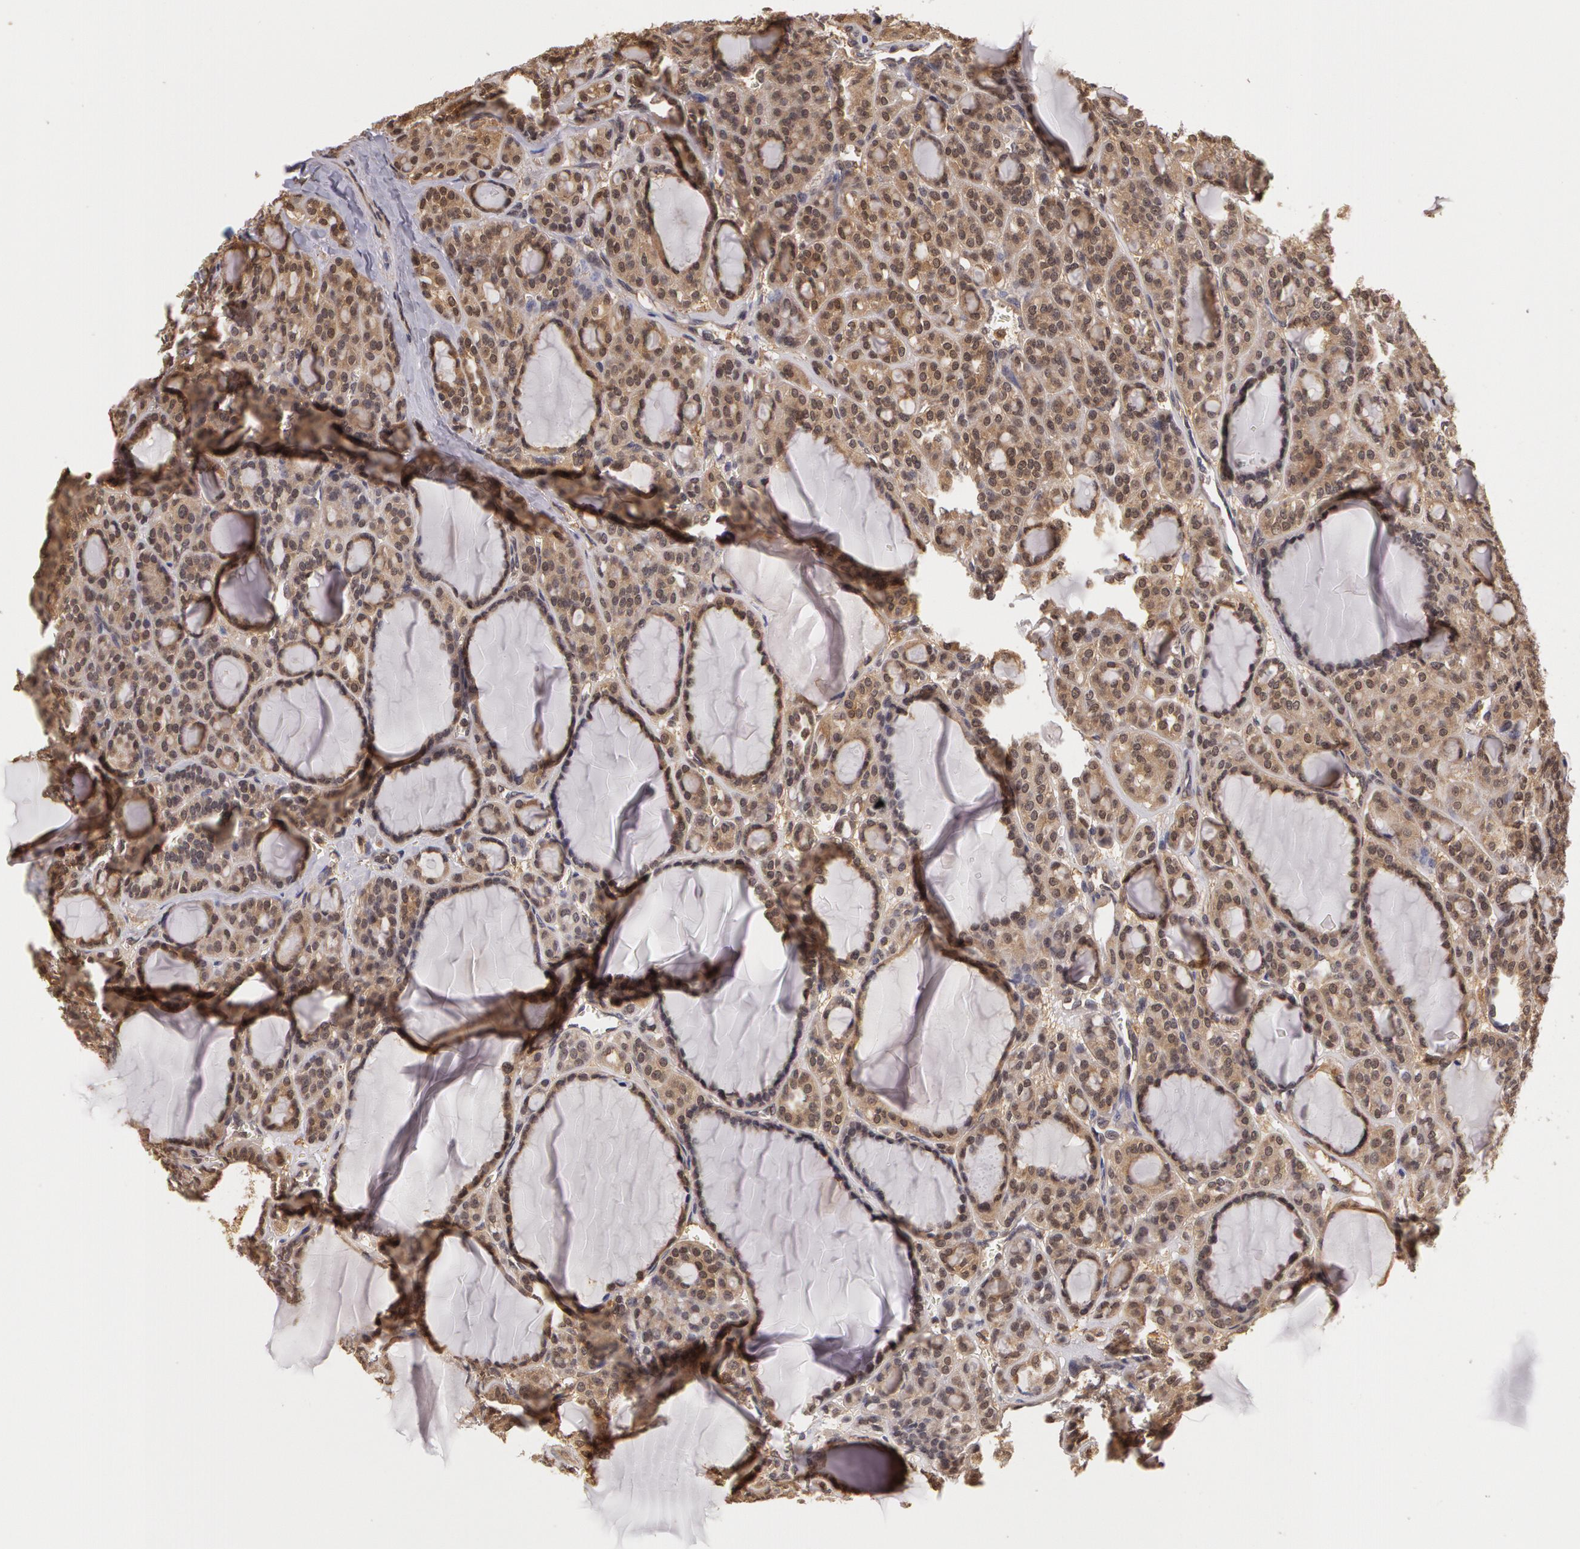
{"staining": {"intensity": "weak", "quantity": ">75%", "location": "cytoplasmic/membranous"}, "tissue": "thyroid cancer", "cell_type": "Tumor cells", "image_type": "cancer", "snomed": [{"axis": "morphology", "description": "Follicular adenoma carcinoma, NOS"}, {"axis": "topography", "description": "Thyroid gland"}], "caption": "Immunohistochemistry (DAB) staining of thyroid cancer displays weak cytoplasmic/membranous protein staining in about >75% of tumor cells.", "gene": "AHSA1", "patient": {"sex": "female", "age": 71}}